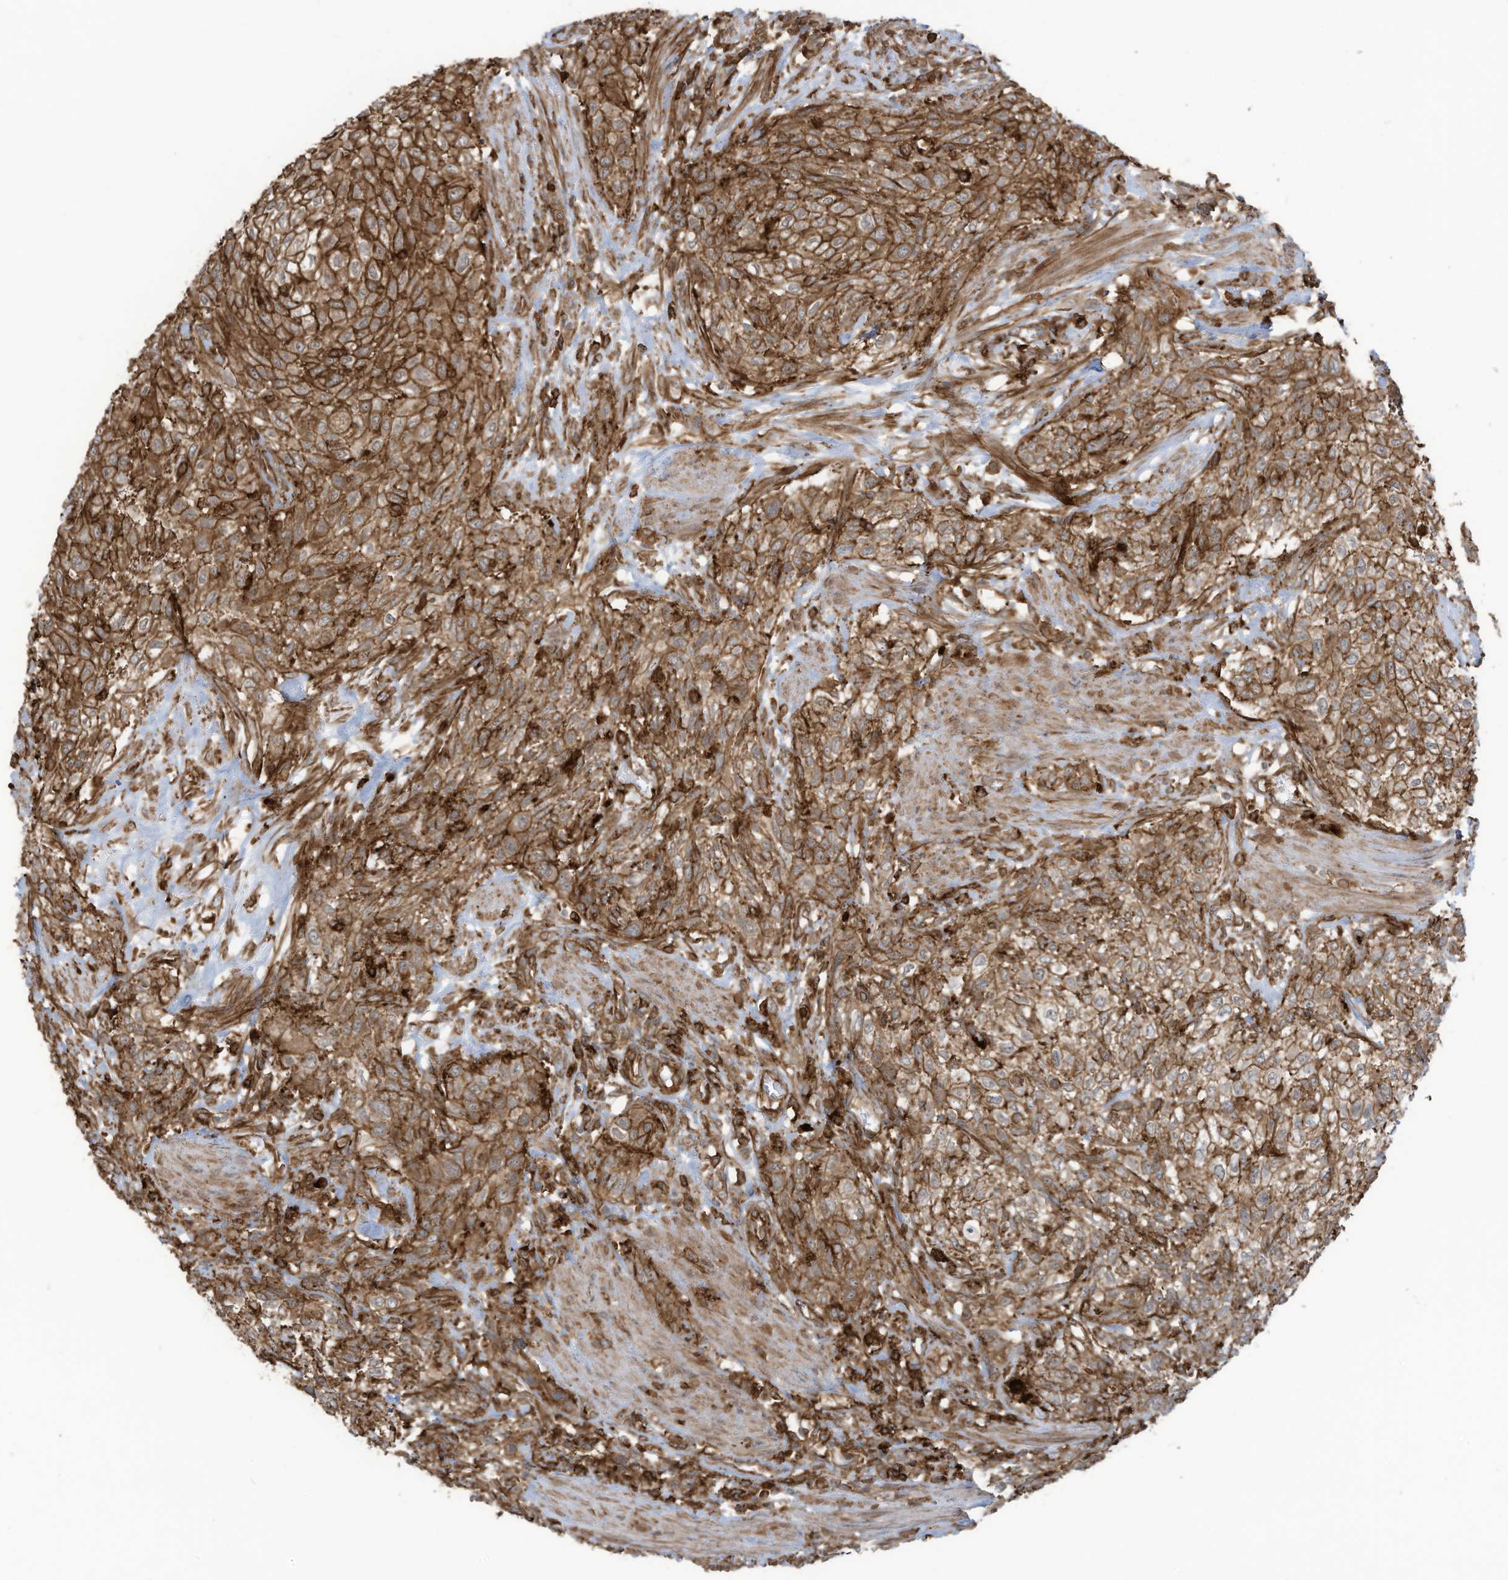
{"staining": {"intensity": "strong", "quantity": ">75%", "location": "cytoplasmic/membranous"}, "tissue": "urothelial cancer", "cell_type": "Tumor cells", "image_type": "cancer", "snomed": [{"axis": "morphology", "description": "Urothelial carcinoma, High grade"}, {"axis": "topography", "description": "Urinary bladder"}], "caption": "This photomicrograph reveals immunohistochemistry staining of human high-grade urothelial carcinoma, with high strong cytoplasmic/membranous expression in approximately >75% of tumor cells.", "gene": "SLC9A2", "patient": {"sex": "male", "age": 35}}